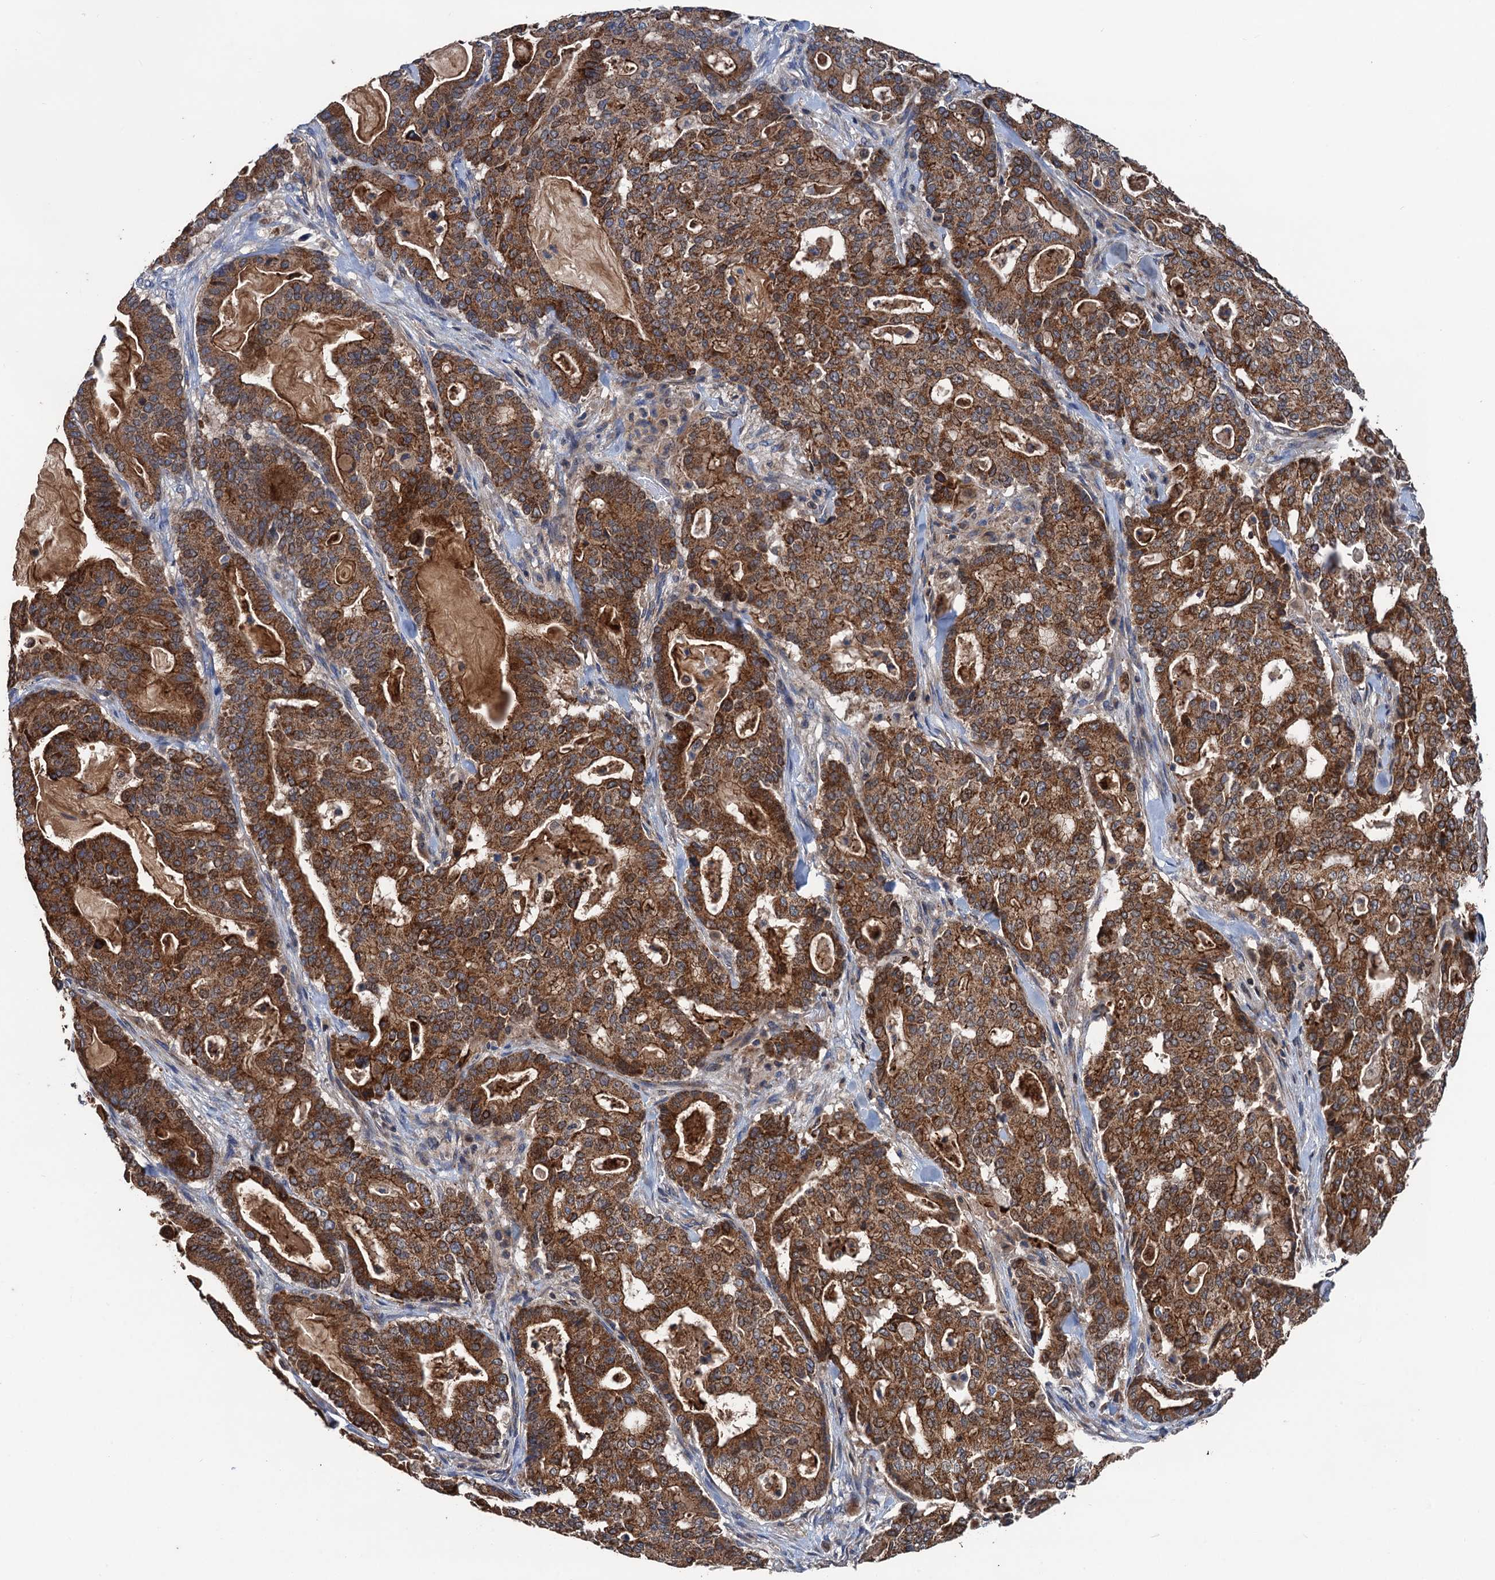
{"staining": {"intensity": "strong", "quantity": ">75%", "location": "cytoplasmic/membranous"}, "tissue": "pancreatic cancer", "cell_type": "Tumor cells", "image_type": "cancer", "snomed": [{"axis": "morphology", "description": "Adenocarcinoma, NOS"}, {"axis": "topography", "description": "Pancreas"}], "caption": "Immunohistochemical staining of pancreatic cancer (adenocarcinoma) shows high levels of strong cytoplasmic/membranous staining in about >75% of tumor cells.", "gene": "DGLUCY", "patient": {"sex": "male", "age": 63}}